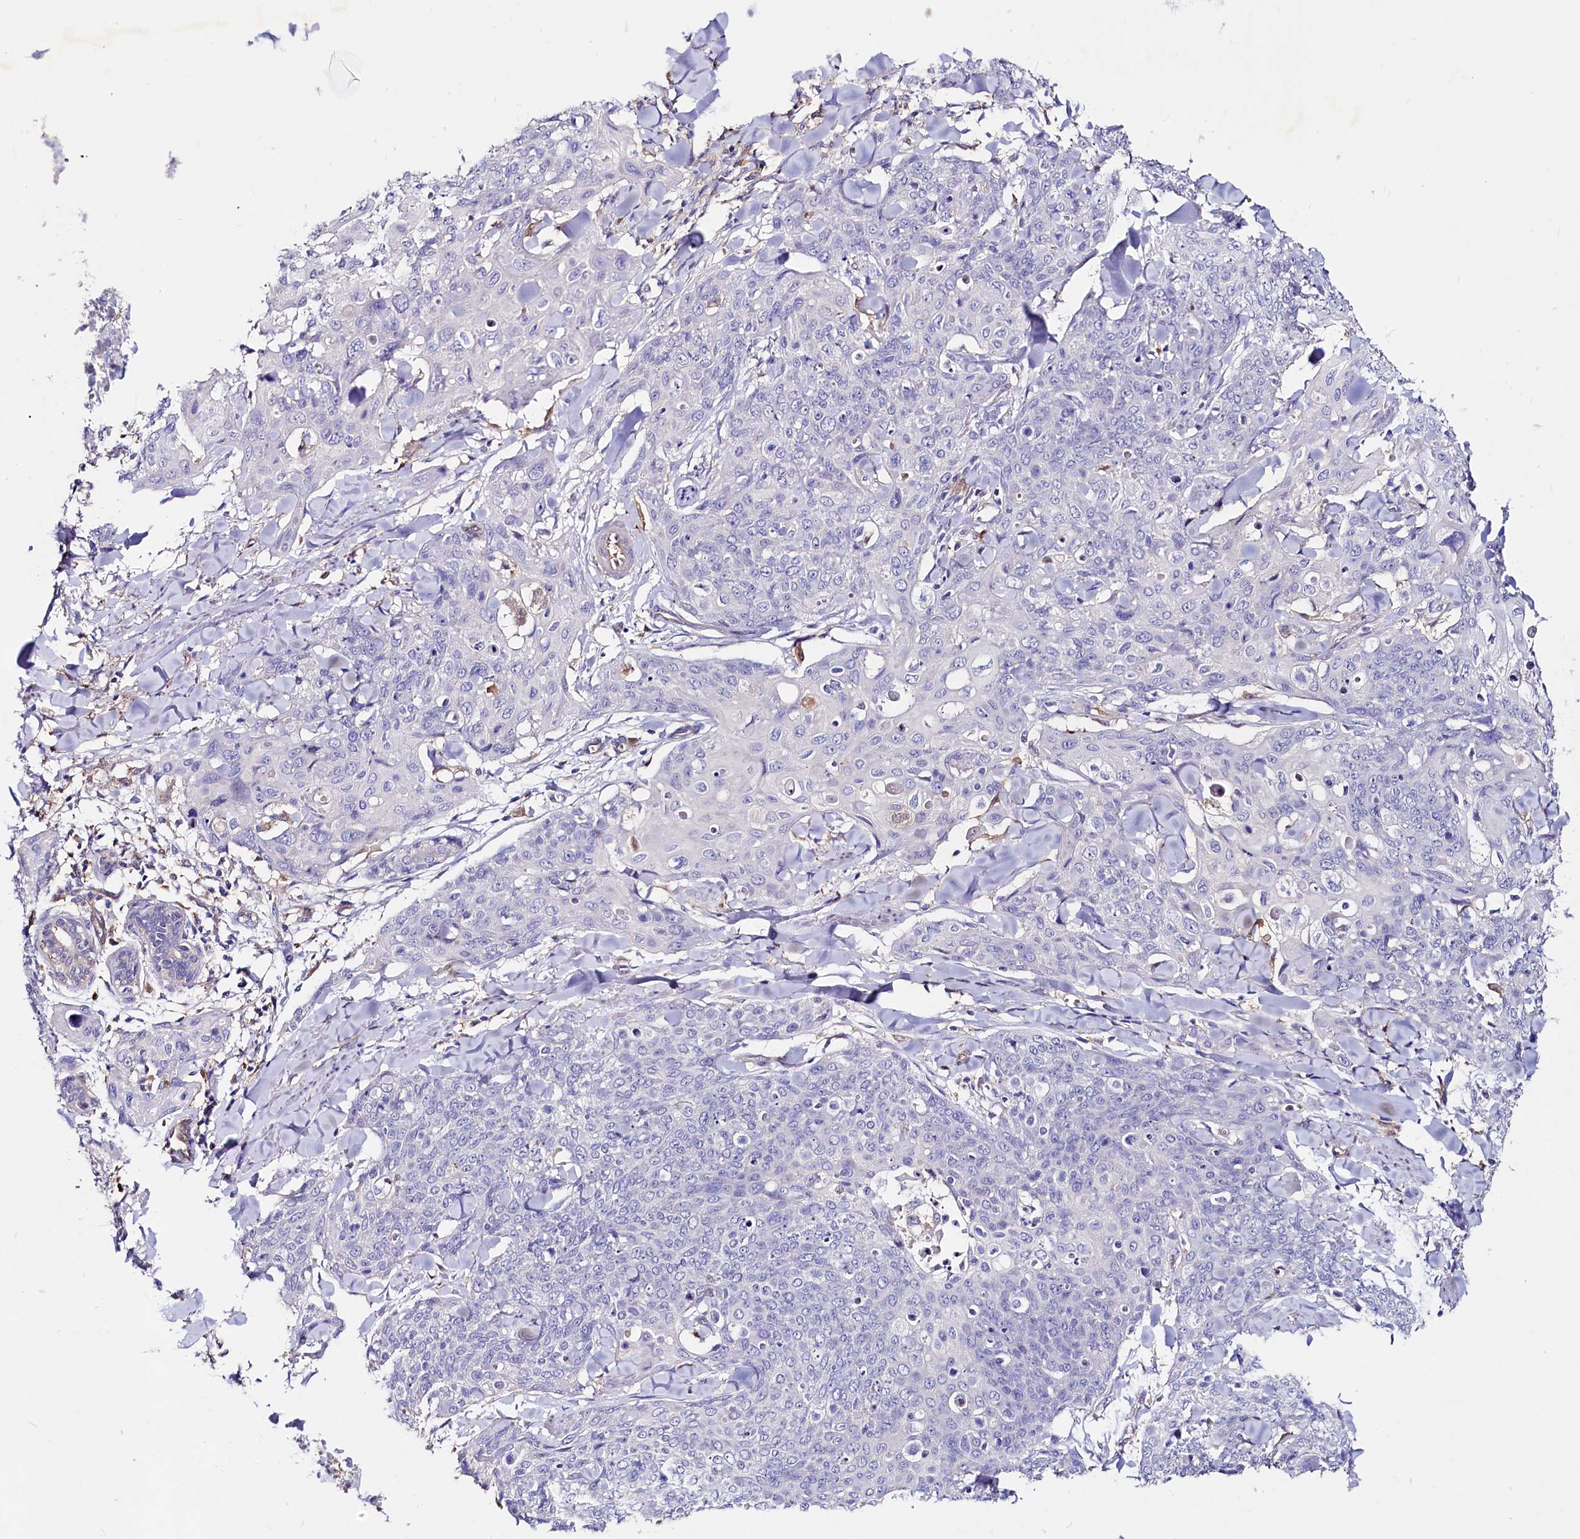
{"staining": {"intensity": "negative", "quantity": "none", "location": "none"}, "tissue": "skin cancer", "cell_type": "Tumor cells", "image_type": "cancer", "snomed": [{"axis": "morphology", "description": "Squamous cell carcinoma, NOS"}, {"axis": "topography", "description": "Skin"}, {"axis": "topography", "description": "Vulva"}], "caption": "This is an immunohistochemistry (IHC) histopathology image of human squamous cell carcinoma (skin). There is no staining in tumor cells.", "gene": "IL17RD", "patient": {"sex": "female", "age": 85}}